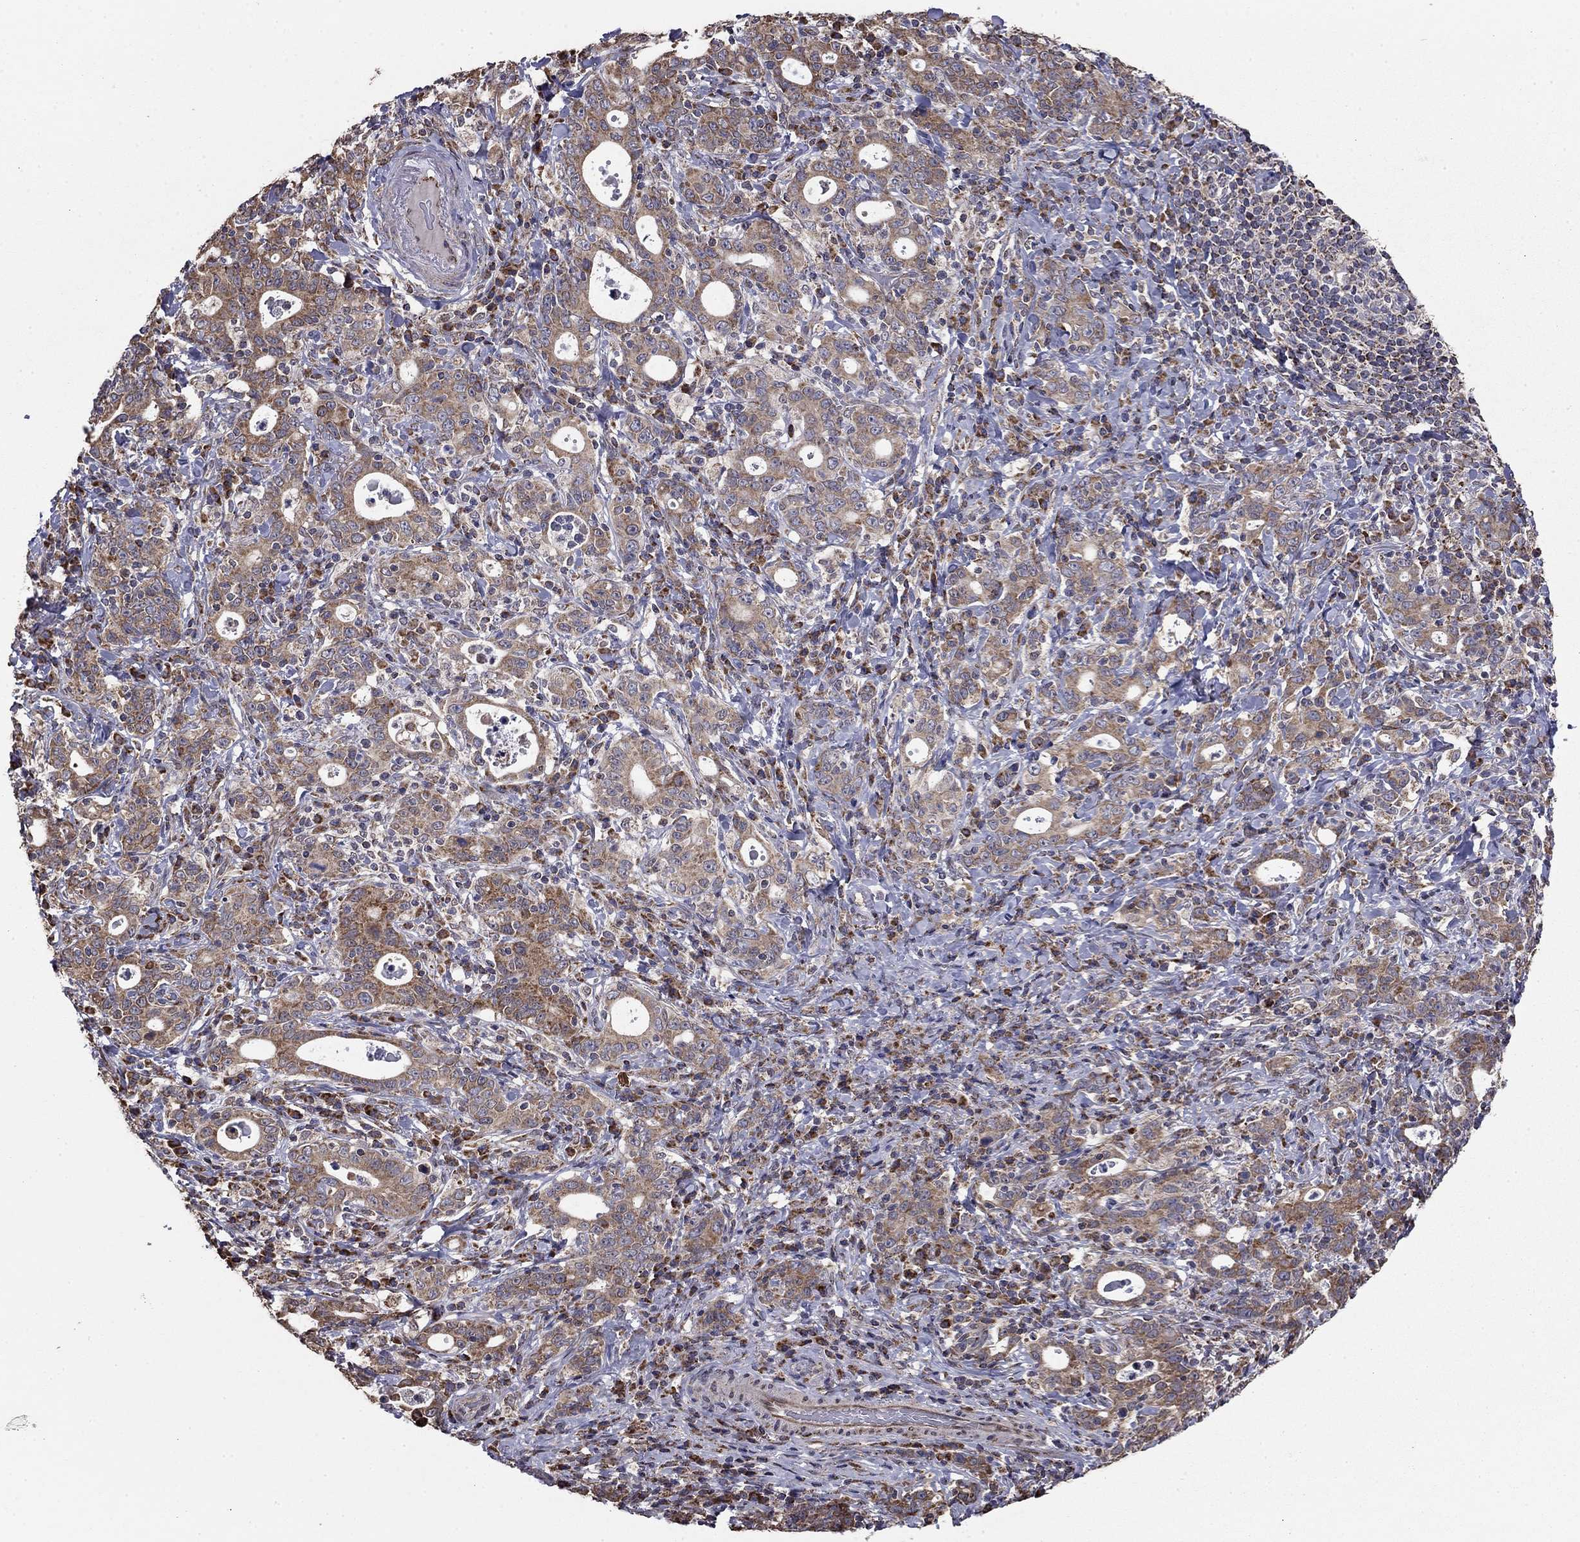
{"staining": {"intensity": "moderate", "quantity": "25%-75%", "location": "cytoplasmic/membranous"}, "tissue": "stomach cancer", "cell_type": "Tumor cells", "image_type": "cancer", "snomed": [{"axis": "morphology", "description": "Adenocarcinoma, NOS"}, {"axis": "topography", "description": "Stomach"}], "caption": "Protein analysis of adenocarcinoma (stomach) tissue displays moderate cytoplasmic/membranous positivity in about 25%-75% of tumor cells. The staining is performed using DAB brown chromogen to label protein expression. The nuclei are counter-stained blue using hematoxylin.", "gene": "NKIRAS1", "patient": {"sex": "male", "age": 79}}